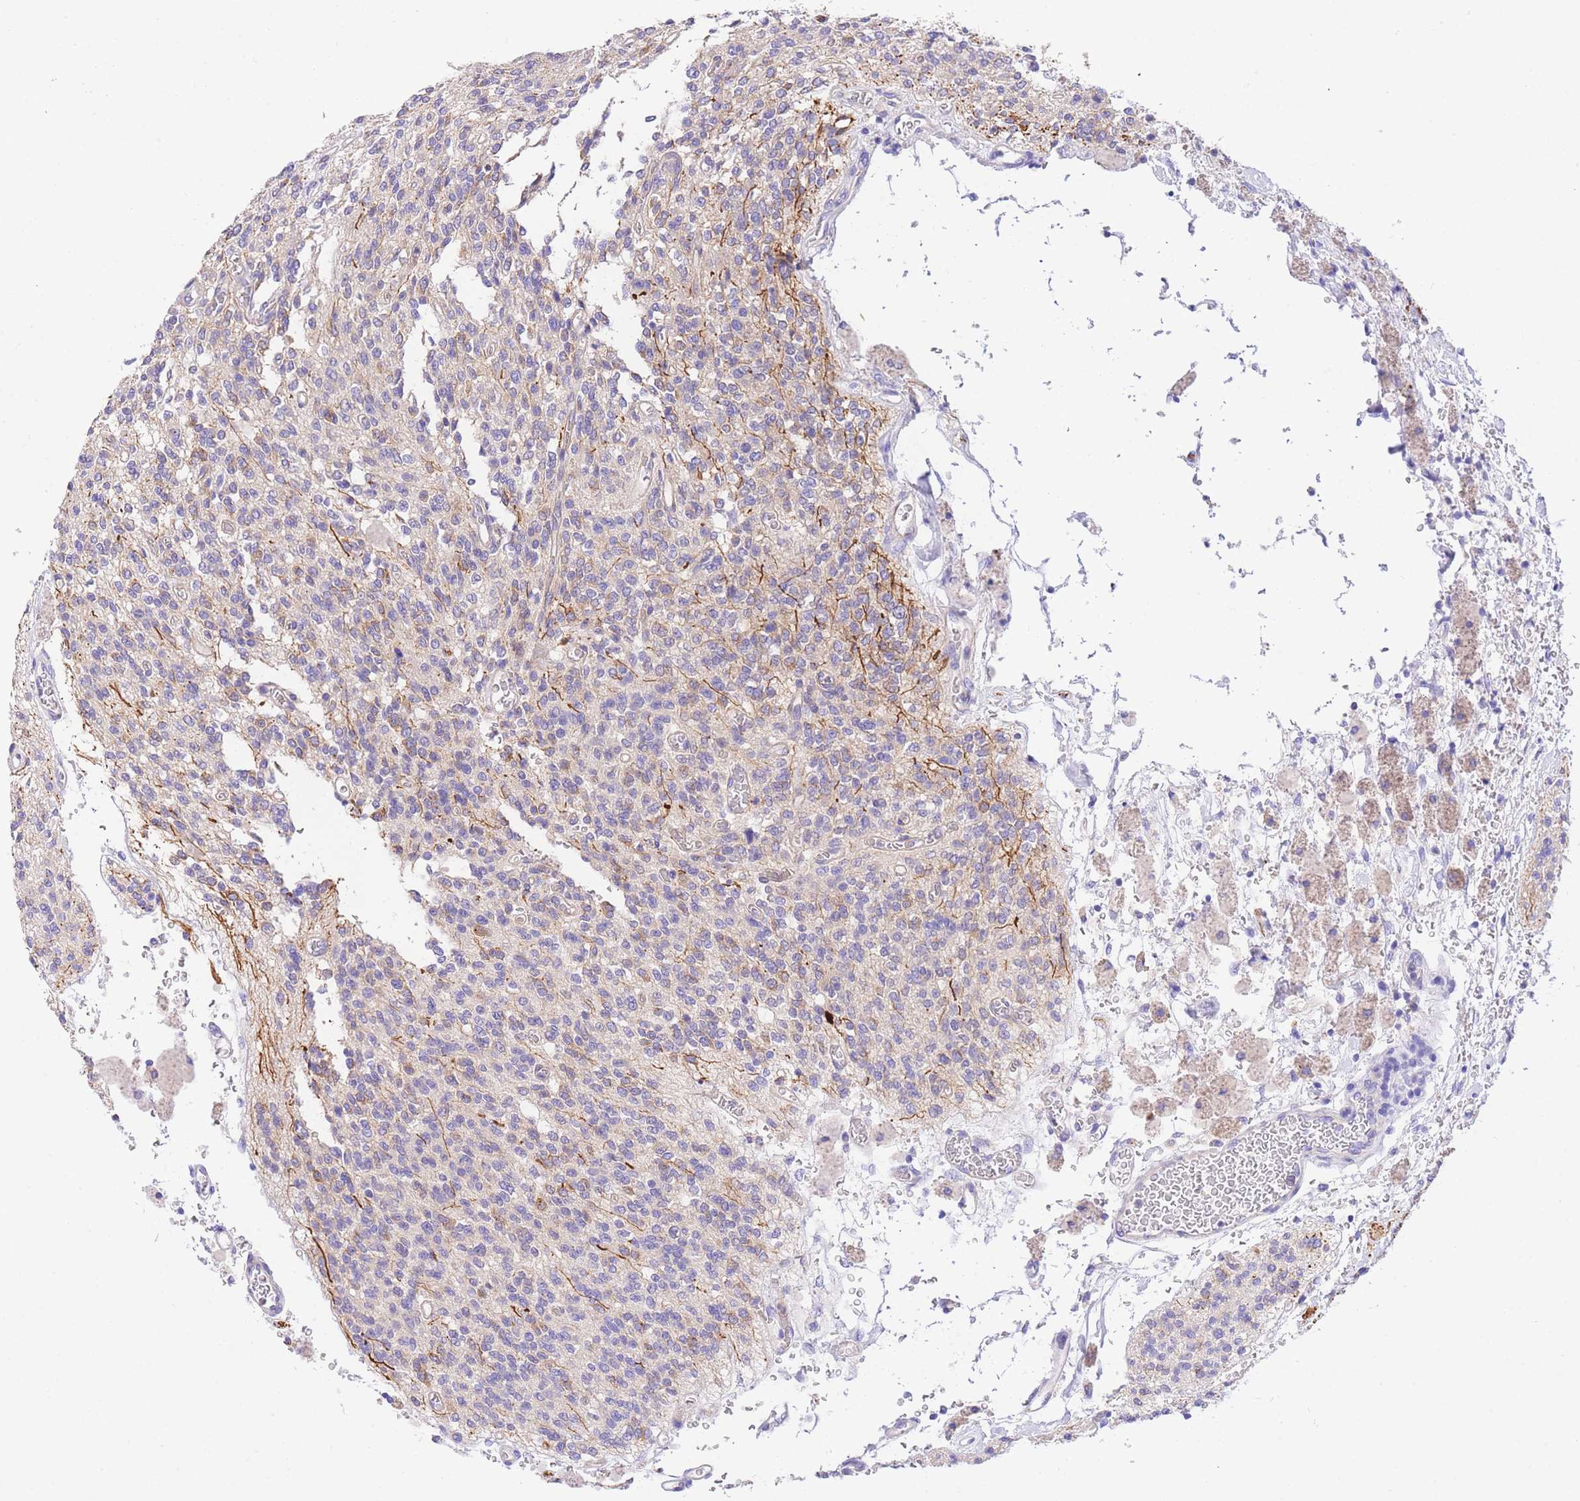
{"staining": {"intensity": "negative", "quantity": "none", "location": "none"}, "tissue": "glioma", "cell_type": "Tumor cells", "image_type": "cancer", "snomed": [{"axis": "morphology", "description": "Glioma, malignant, High grade"}, {"axis": "topography", "description": "Brain"}], "caption": "High power microscopy micrograph of an immunohistochemistry photomicrograph of glioma, revealing no significant positivity in tumor cells.", "gene": "EPN2", "patient": {"sex": "male", "age": 34}}